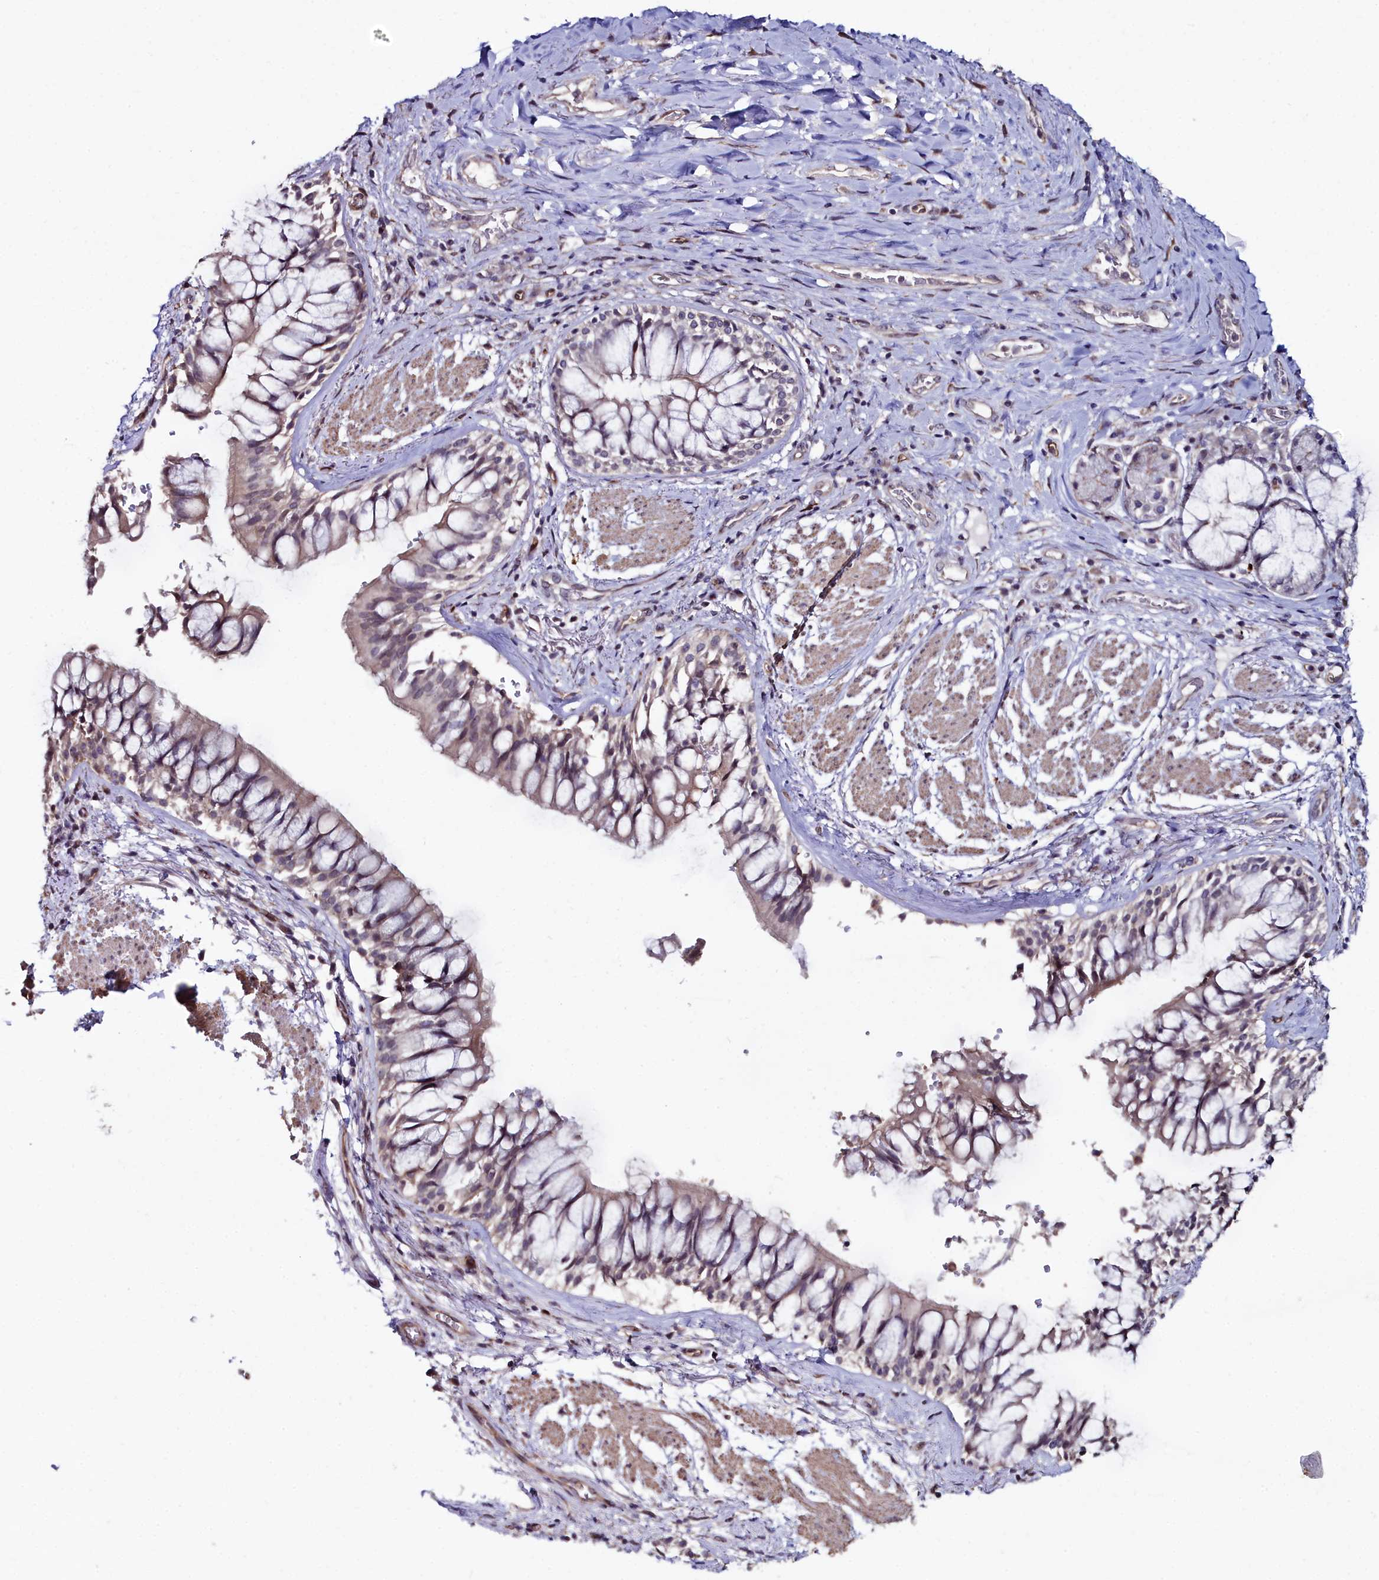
{"staining": {"intensity": "moderate", "quantity": "25%-75%", "location": "cytoplasmic/membranous,nuclear"}, "tissue": "soft tissue", "cell_type": "Fibroblasts", "image_type": "normal", "snomed": [{"axis": "morphology", "description": "Normal tissue, NOS"}, {"axis": "morphology", "description": "Squamous cell carcinoma, NOS"}, {"axis": "topography", "description": "Bronchus"}, {"axis": "topography", "description": "Lung"}], "caption": "Normal soft tissue was stained to show a protein in brown. There is medium levels of moderate cytoplasmic/membranous,nuclear staining in about 25%-75% of fibroblasts.", "gene": "C4orf19", "patient": {"sex": "male", "age": 64}}